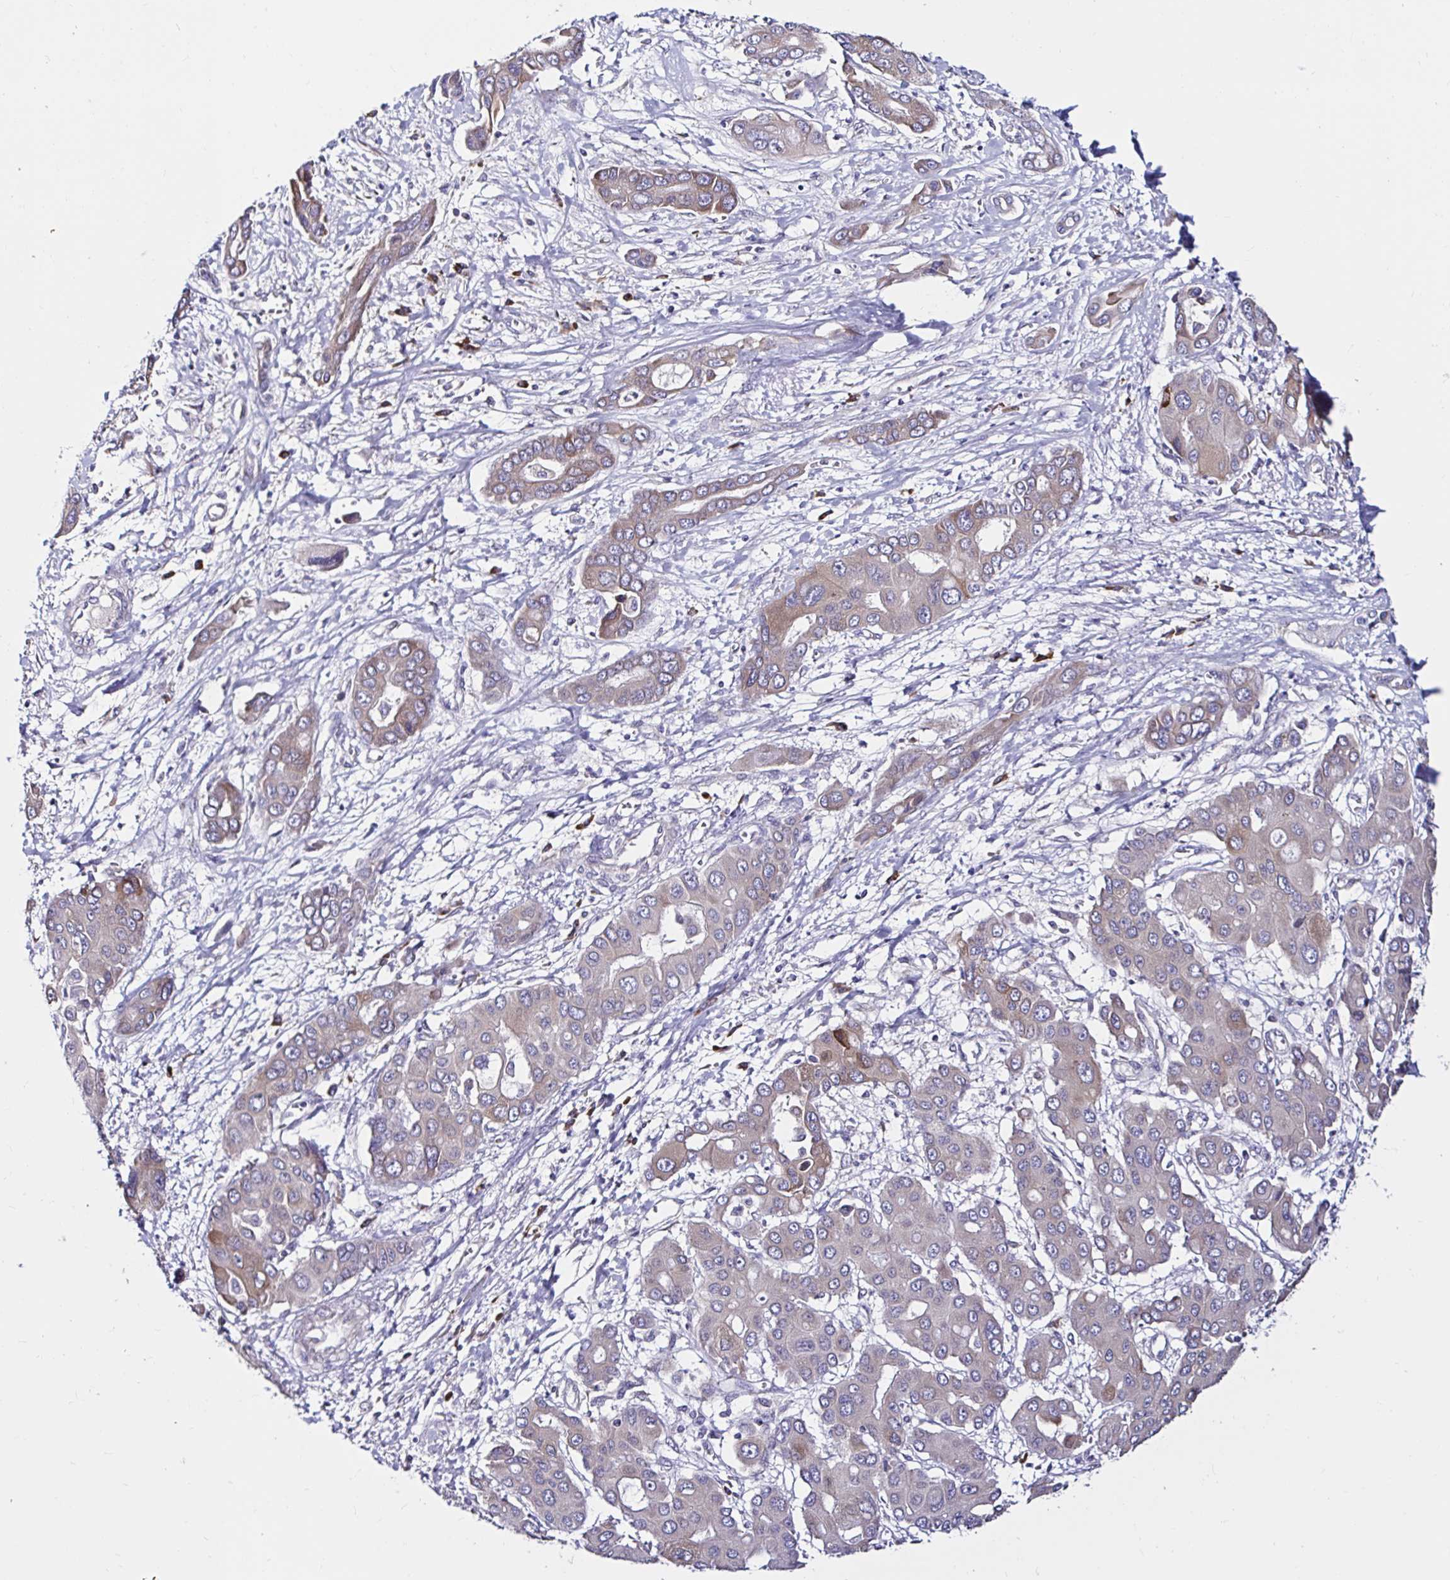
{"staining": {"intensity": "weak", "quantity": "25%-75%", "location": "cytoplasmic/membranous"}, "tissue": "liver cancer", "cell_type": "Tumor cells", "image_type": "cancer", "snomed": [{"axis": "morphology", "description": "Cholangiocarcinoma"}, {"axis": "topography", "description": "Liver"}], "caption": "Immunohistochemistry (IHC) photomicrograph of neoplastic tissue: liver cholangiocarcinoma stained using IHC demonstrates low levels of weak protein expression localized specifically in the cytoplasmic/membranous of tumor cells, appearing as a cytoplasmic/membranous brown color.", "gene": "VSIG2", "patient": {"sex": "male", "age": 67}}